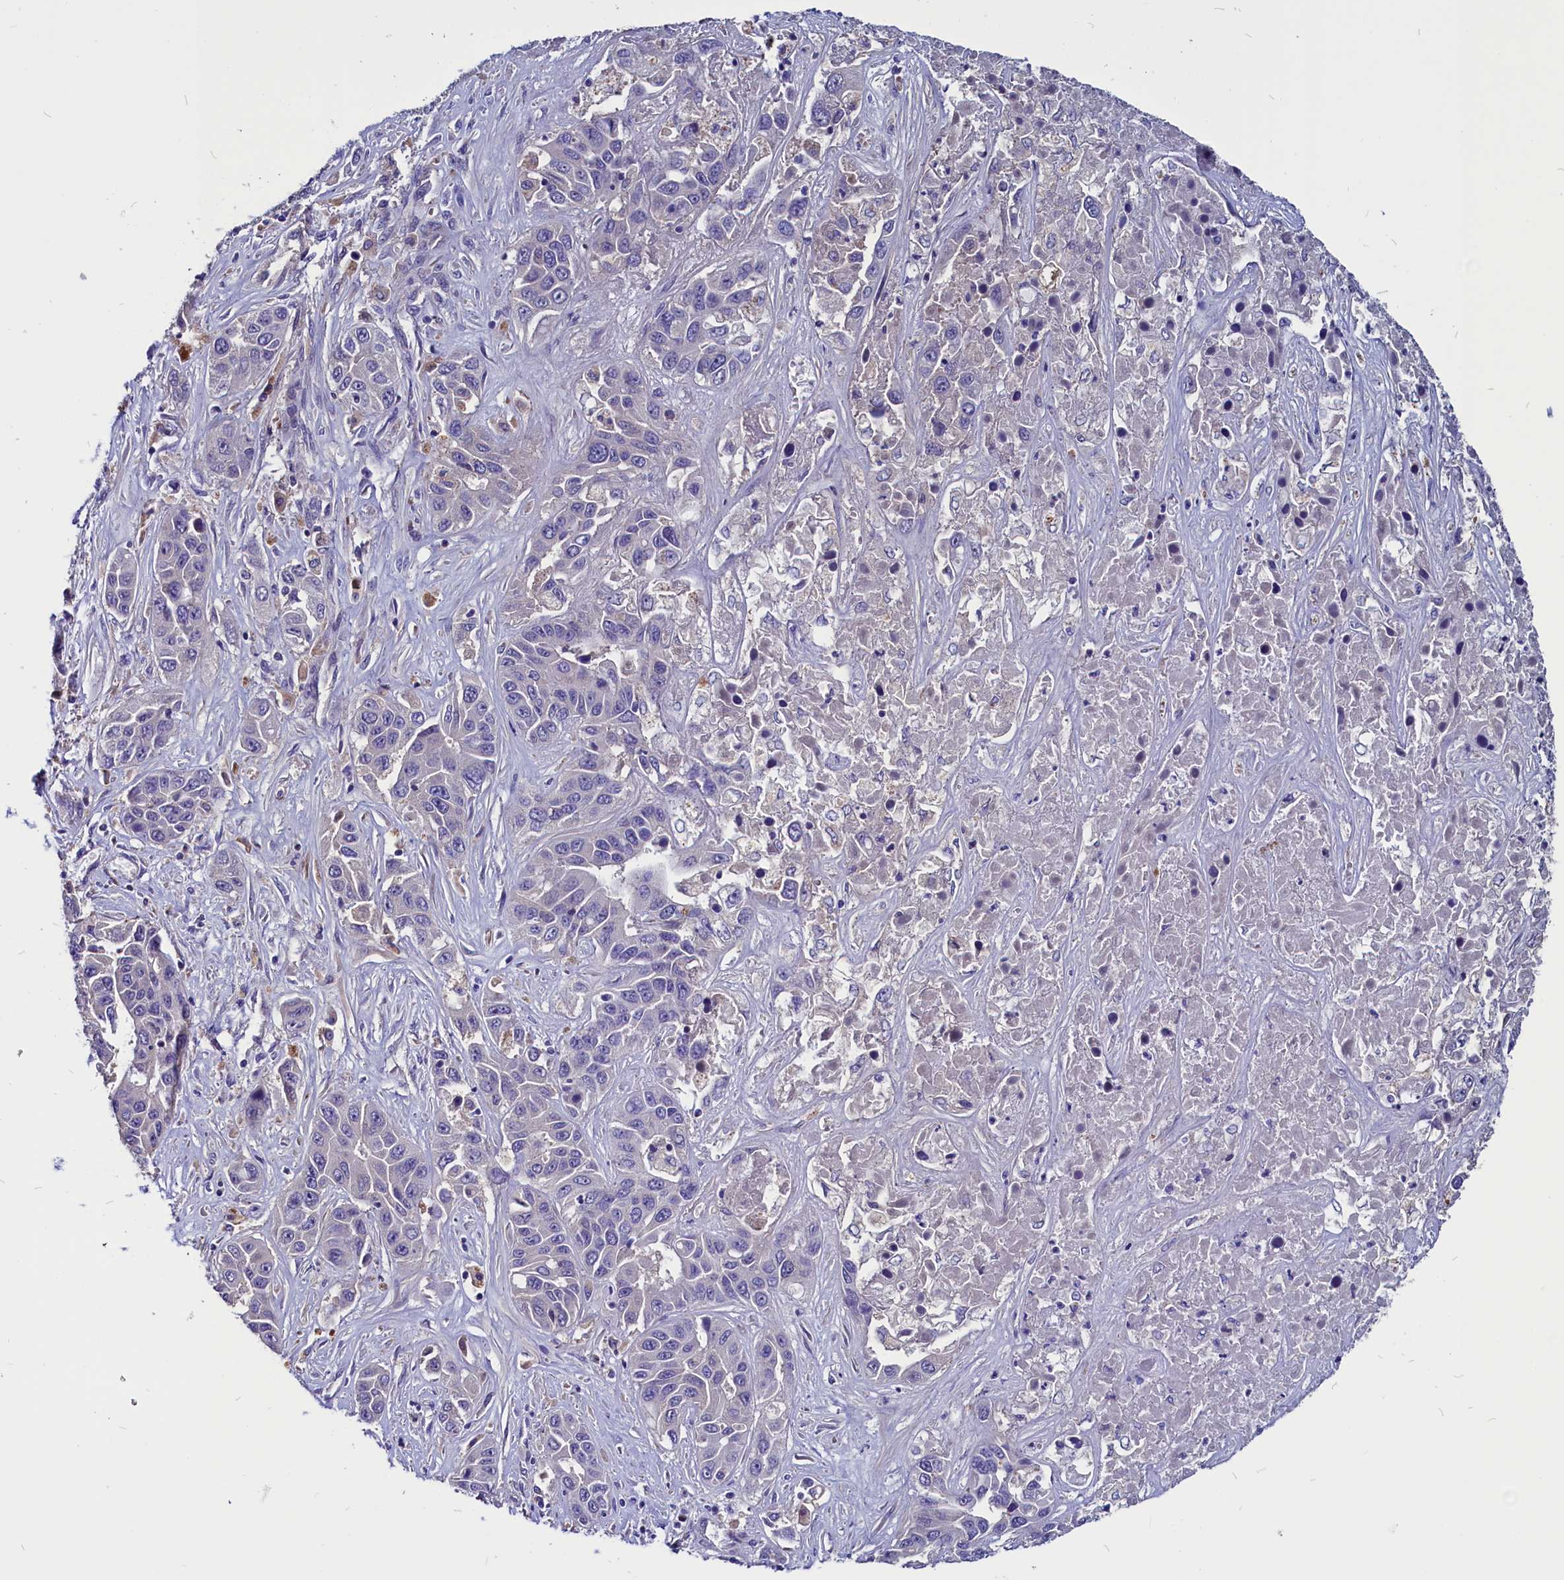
{"staining": {"intensity": "negative", "quantity": "none", "location": "none"}, "tissue": "liver cancer", "cell_type": "Tumor cells", "image_type": "cancer", "snomed": [{"axis": "morphology", "description": "Cholangiocarcinoma"}, {"axis": "topography", "description": "Liver"}], "caption": "IHC of human cholangiocarcinoma (liver) exhibits no positivity in tumor cells. (DAB (3,3'-diaminobenzidine) immunohistochemistry (IHC) with hematoxylin counter stain).", "gene": "CCBE1", "patient": {"sex": "female", "age": 52}}